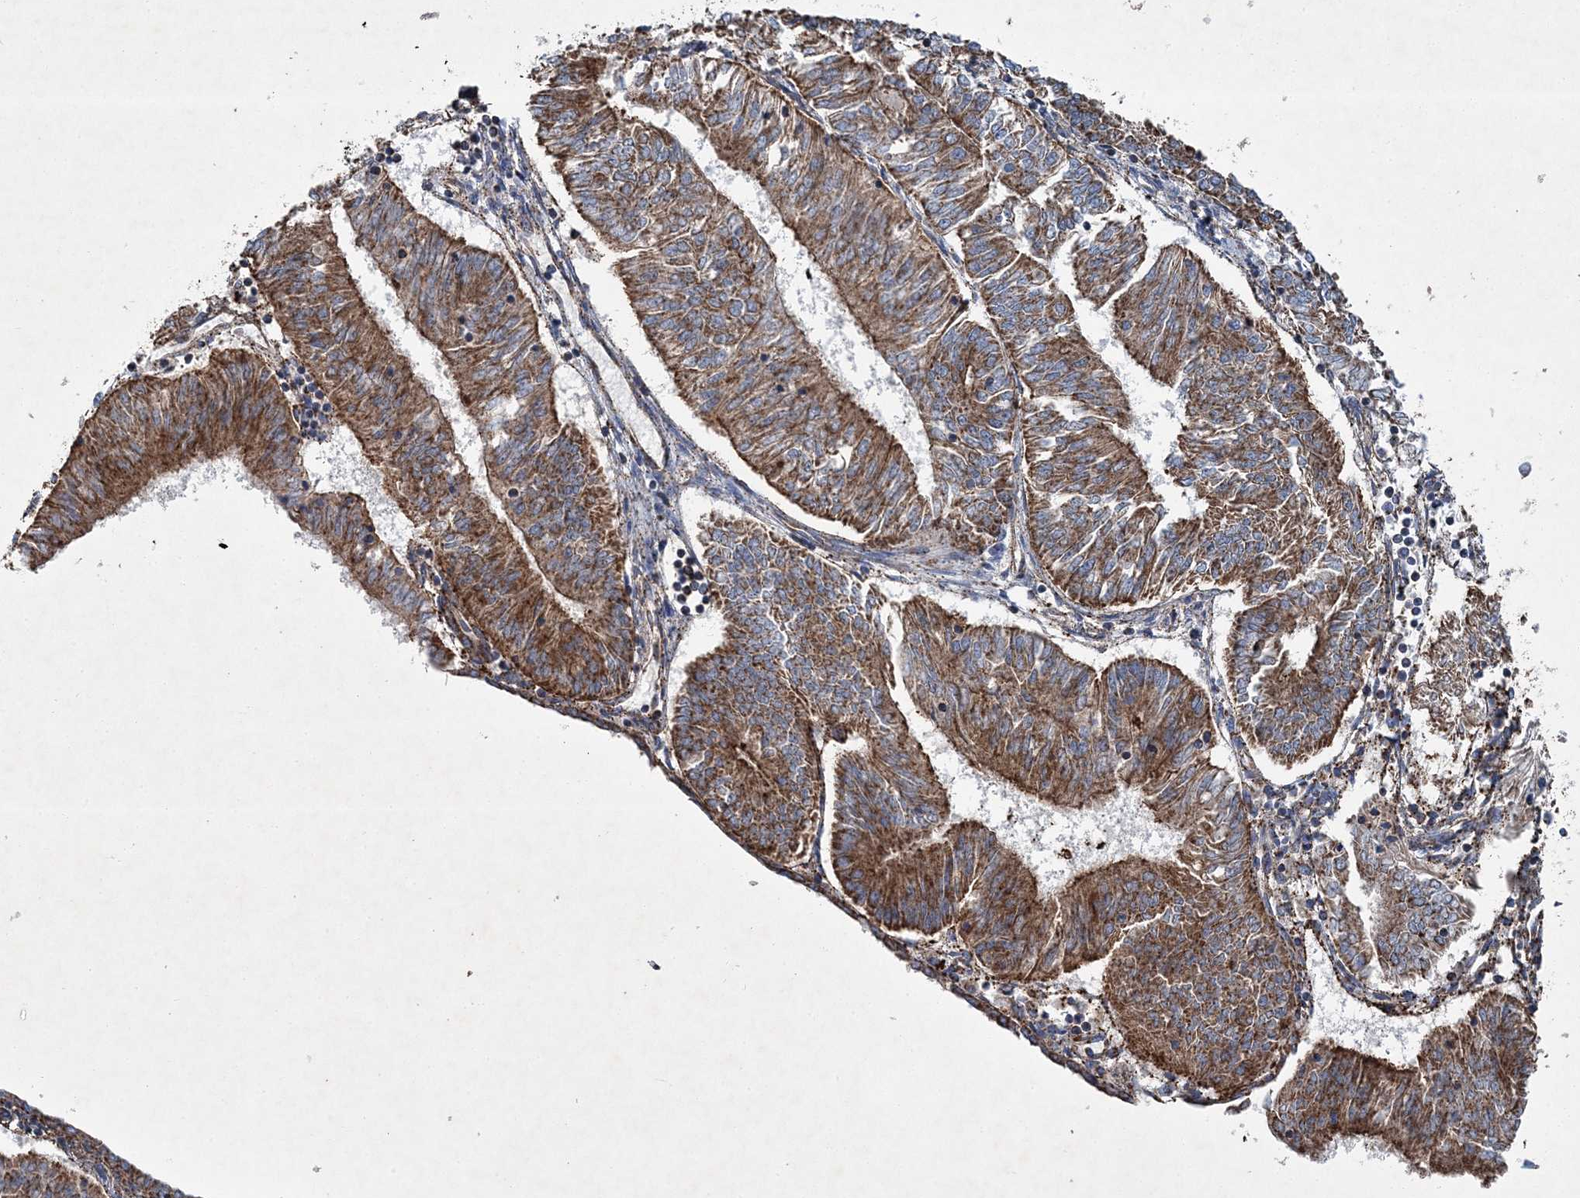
{"staining": {"intensity": "strong", "quantity": ">75%", "location": "cytoplasmic/membranous"}, "tissue": "endometrial cancer", "cell_type": "Tumor cells", "image_type": "cancer", "snomed": [{"axis": "morphology", "description": "Adenocarcinoma, NOS"}, {"axis": "topography", "description": "Endometrium"}], "caption": "Protein staining of adenocarcinoma (endometrial) tissue displays strong cytoplasmic/membranous expression in about >75% of tumor cells.", "gene": "SPAG16", "patient": {"sex": "female", "age": 58}}